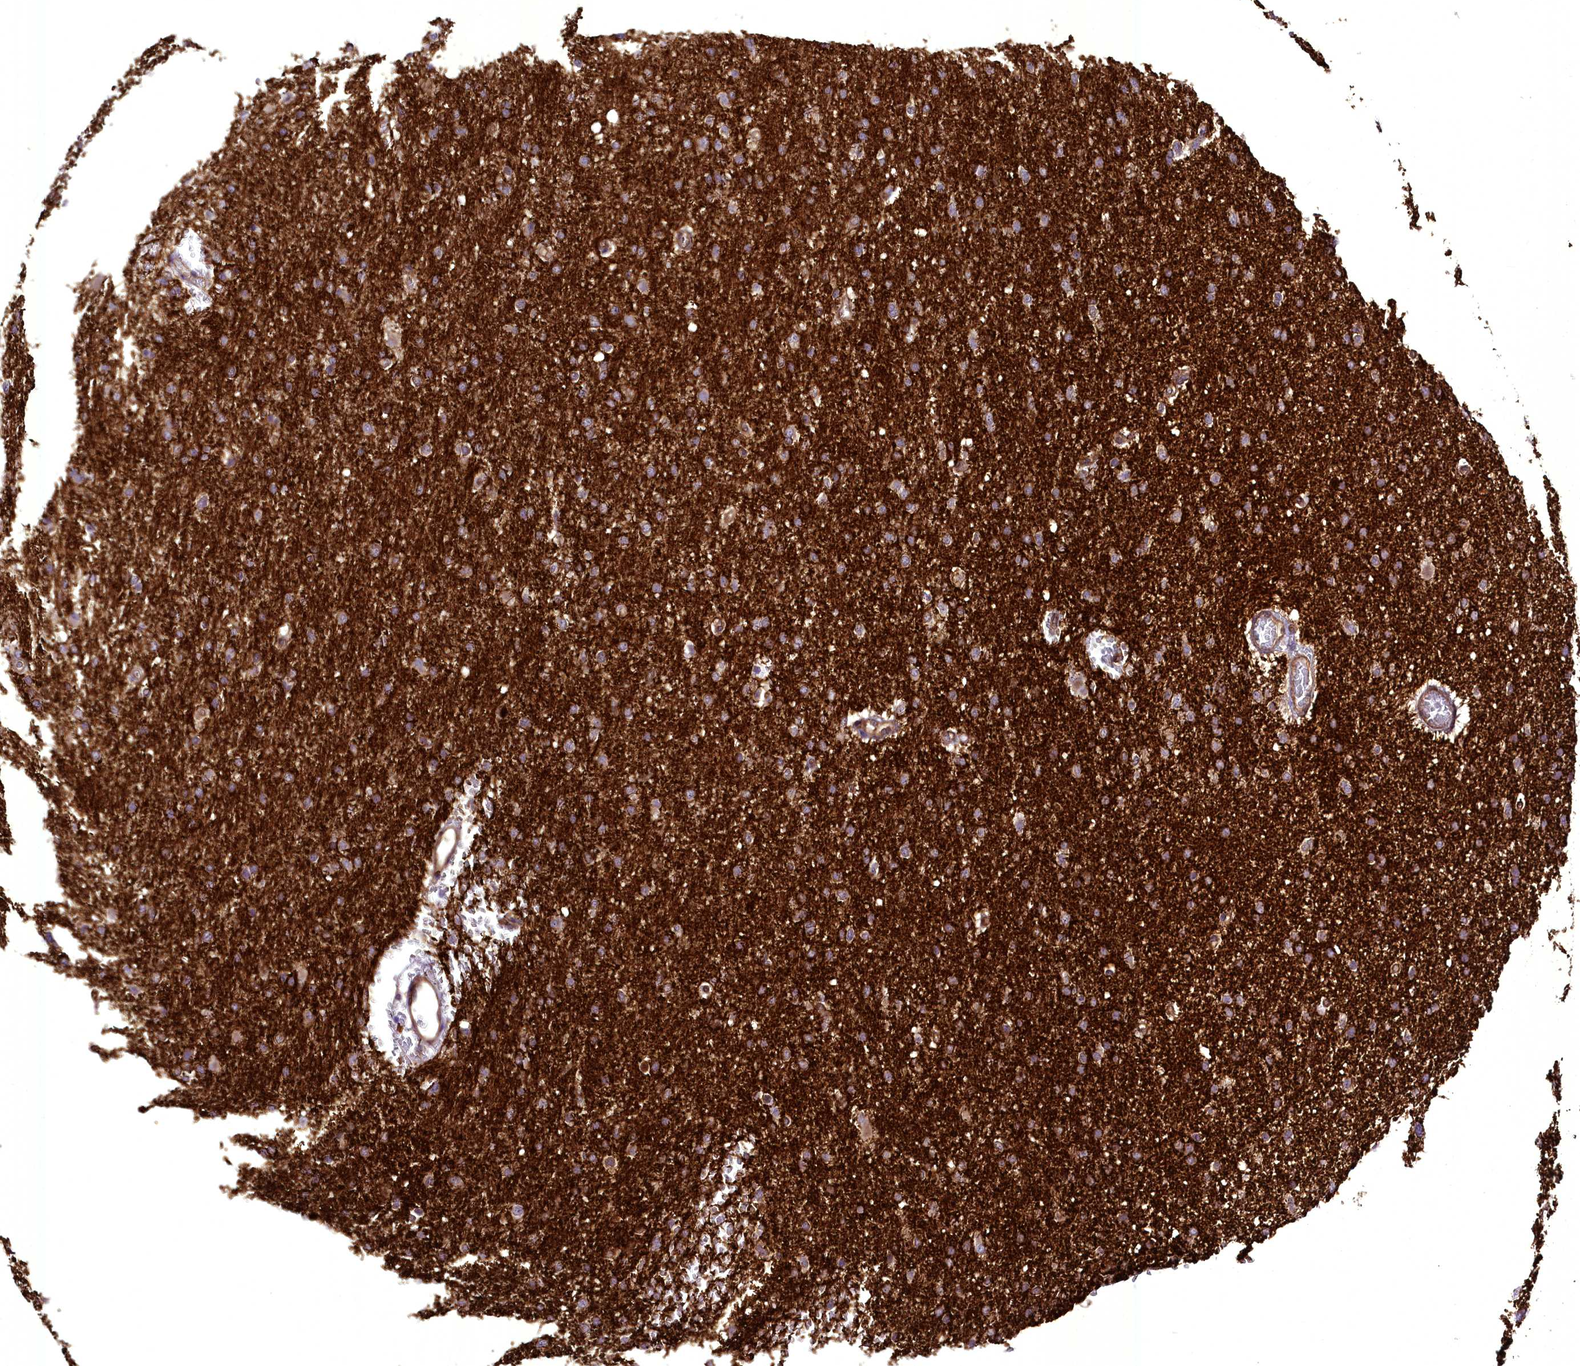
{"staining": {"intensity": "moderate", "quantity": ">75%", "location": "cytoplasmic/membranous"}, "tissue": "glioma", "cell_type": "Tumor cells", "image_type": "cancer", "snomed": [{"axis": "morphology", "description": "Glioma, malignant, High grade"}, {"axis": "topography", "description": "Cerebral cortex"}], "caption": "An immunohistochemistry image of neoplastic tissue is shown. Protein staining in brown highlights moderate cytoplasmic/membranous positivity in malignant glioma (high-grade) within tumor cells.", "gene": "STXBP1", "patient": {"sex": "female", "age": 36}}